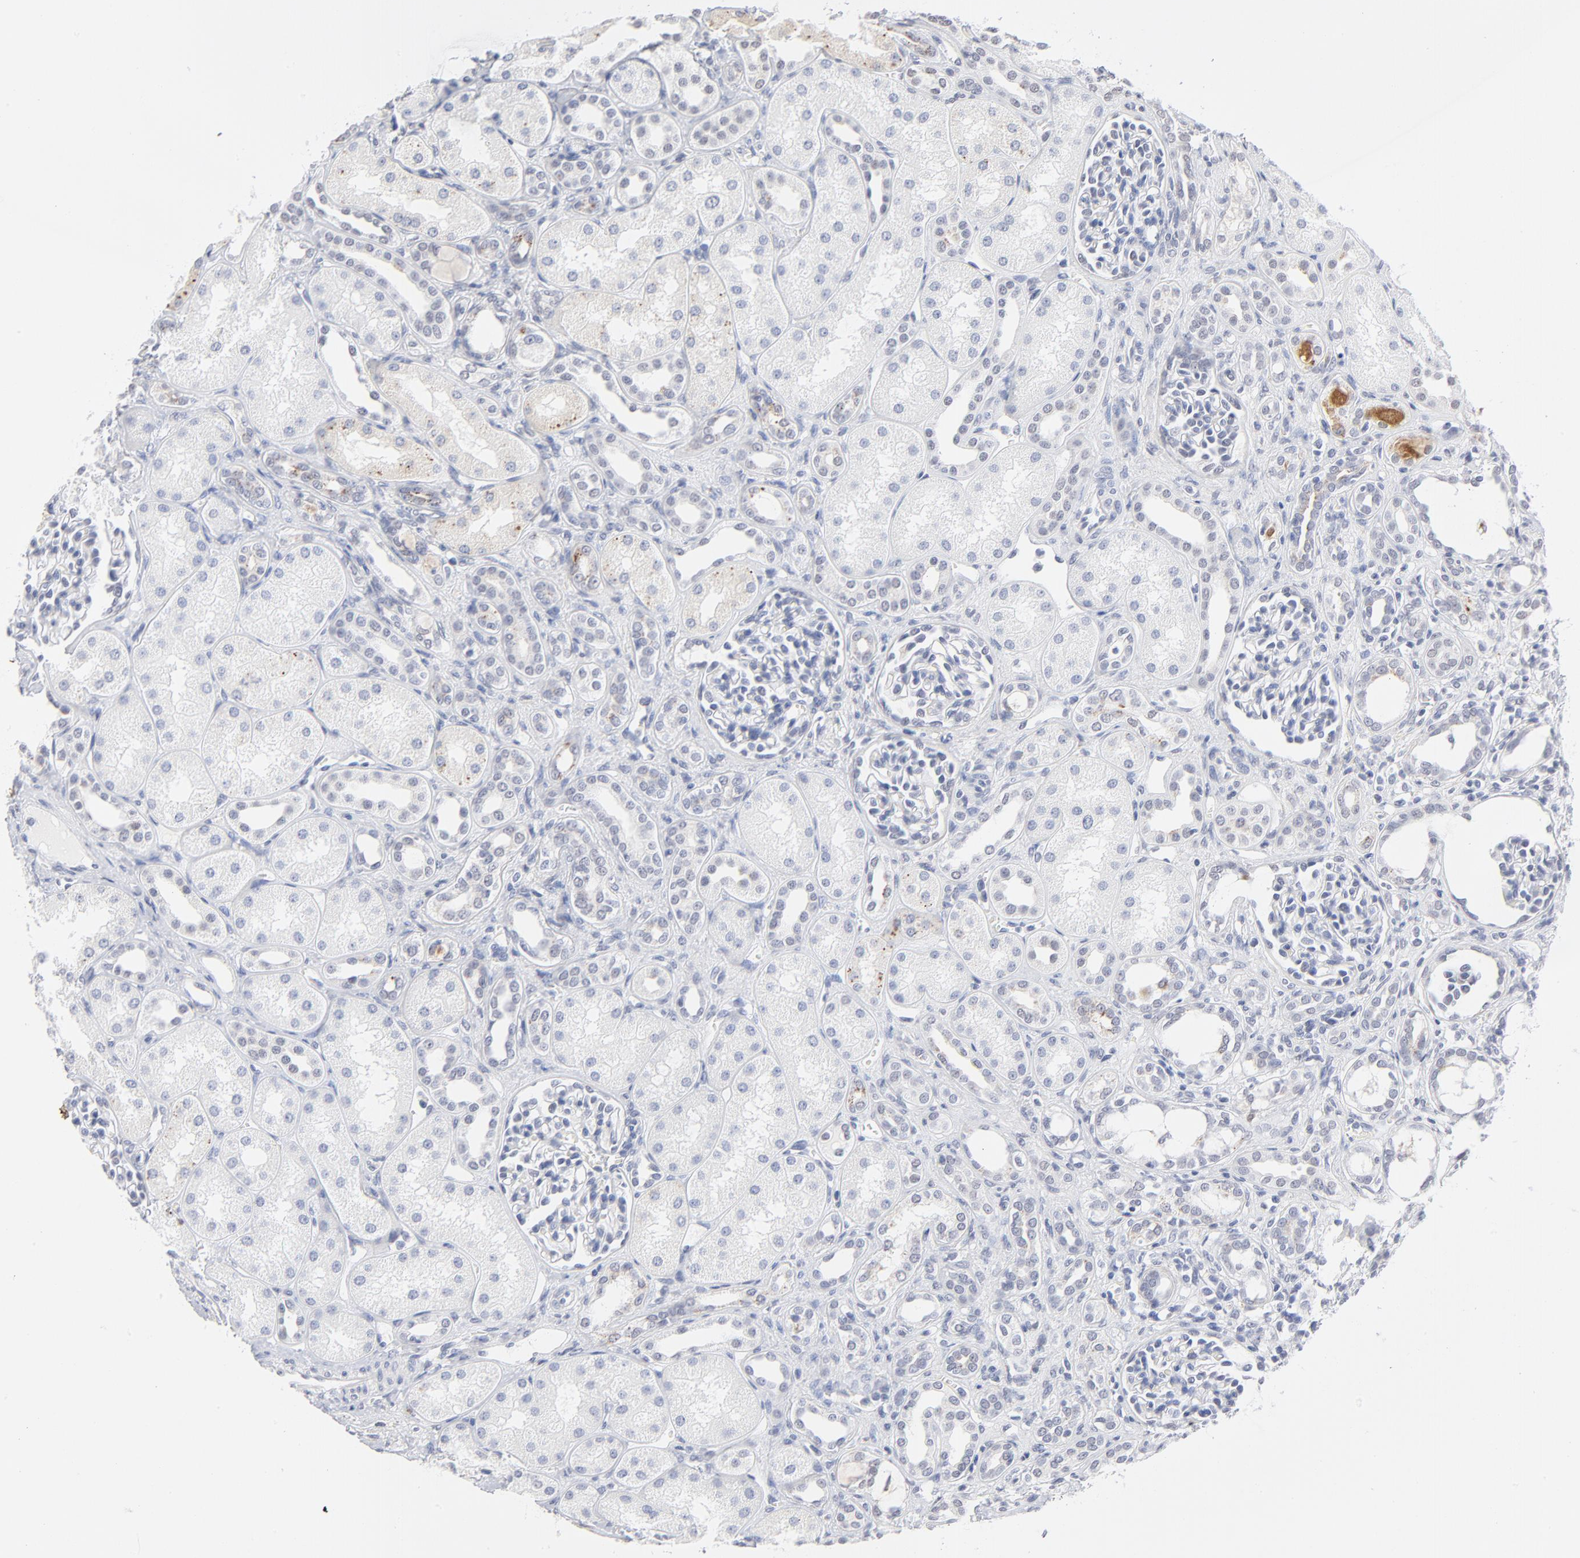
{"staining": {"intensity": "negative", "quantity": "none", "location": "none"}, "tissue": "kidney", "cell_type": "Cells in glomeruli", "image_type": "normal", "snomed": [{"axis": "morphology", "description": "Normal tissue, NOS"}, {"axis": "topography", "description": "Kidney"}], "caption": "DAB immunohistochemical staining of normal kidney exhibits no significant positivity in cells in glomeruli.", "gene": "LTBP2", "patient": {"sex": "male", "age": 7}}